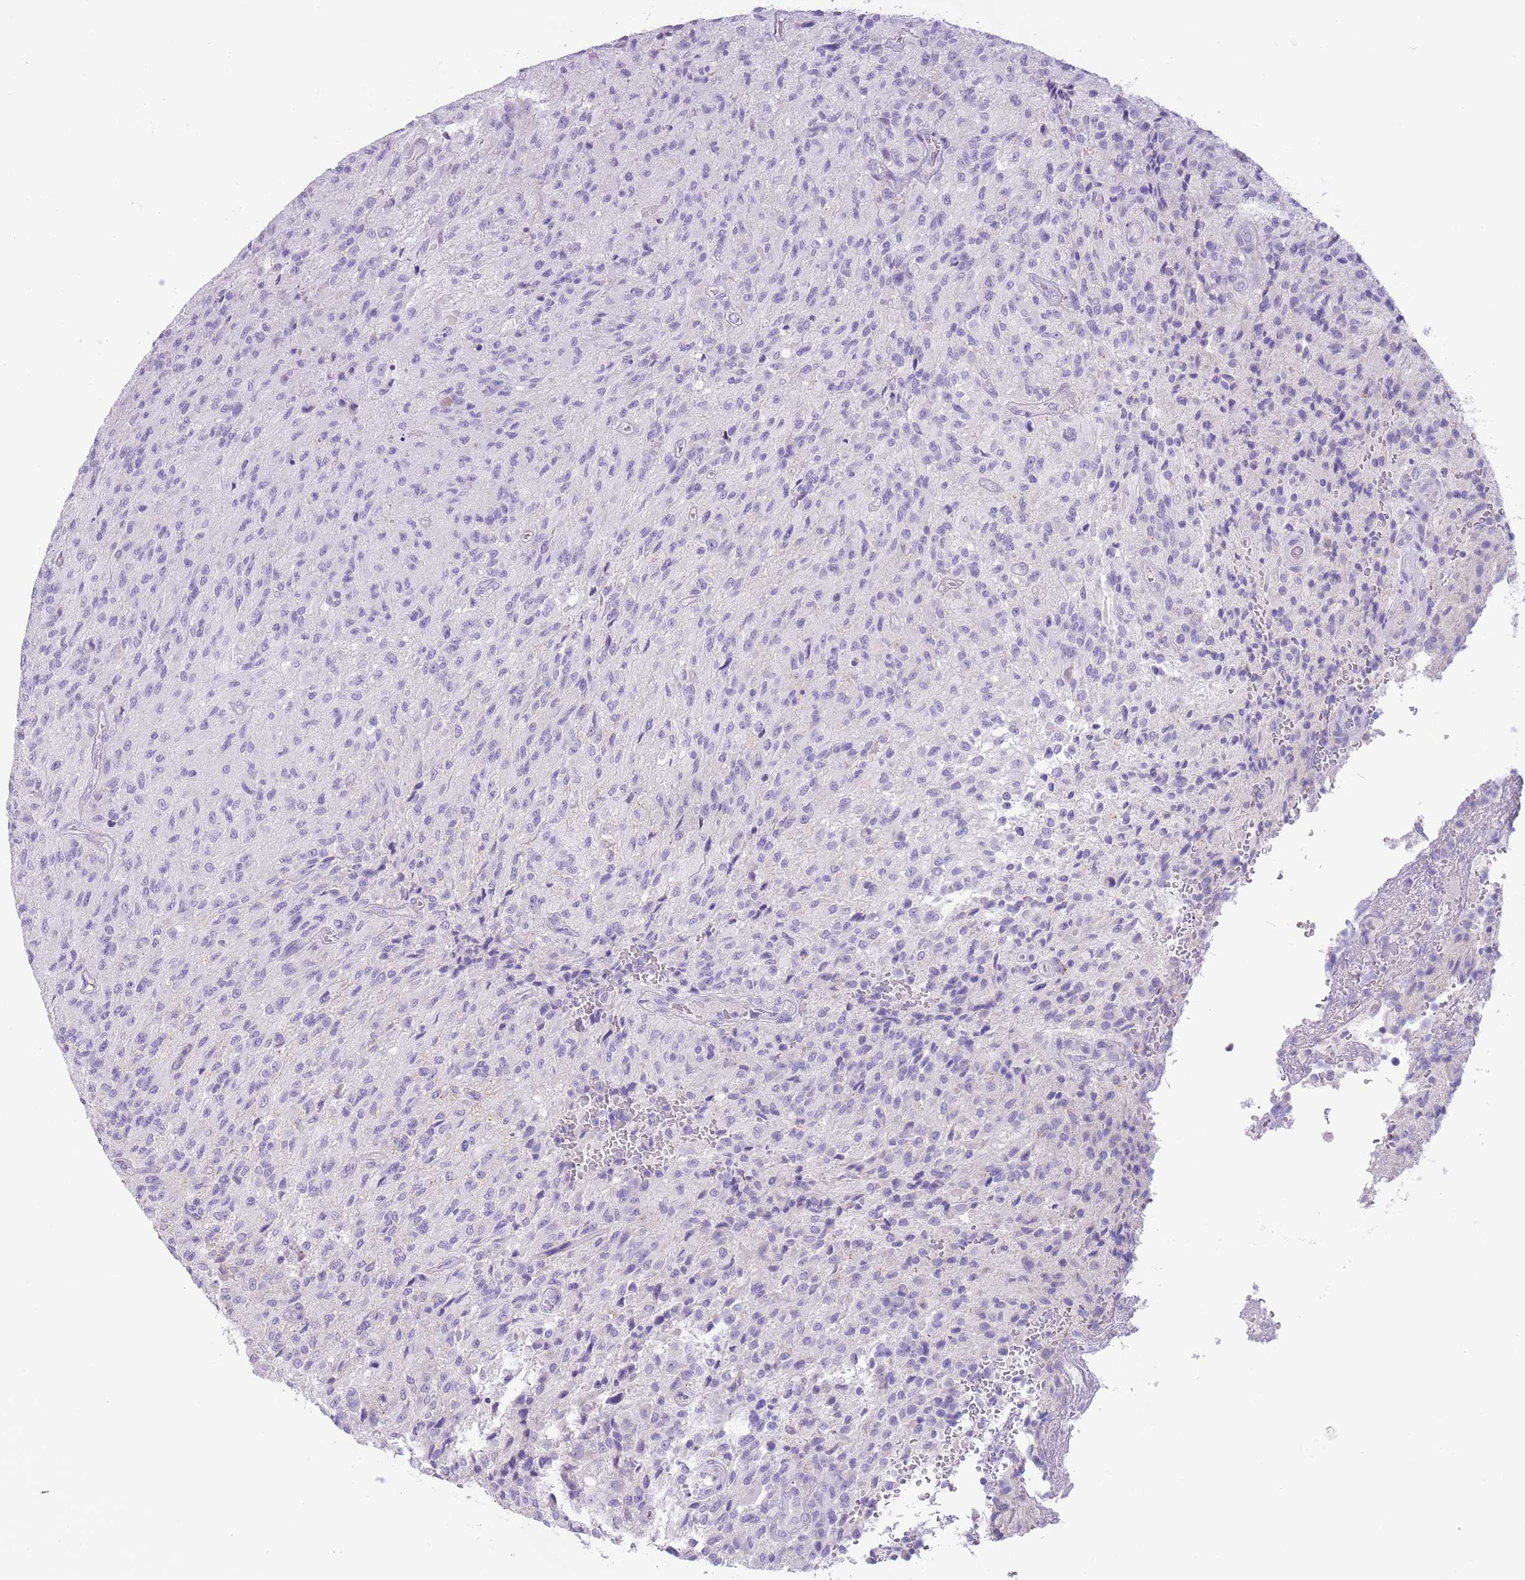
{"staining": {"intensity": "negative", "quantity": "none", "location": "none"}, "tissue": "glioma", "cell_type": "Tumor cells", "image_type": "cancer", "snomed": [{"axis": "morphology", "description": "Normal tissue, NOS"}, {"axis": "morphology", "description": "Glioma, malignant, High grade"}, {"axis": "topography", "description": "Cerebral cortex"}], "caption": "Immunohistochemical staining of human glioma demonstrates no significant staining in tumor cells. The staining was performed using DAB to visualize the protein expression in brown, while the nuclei were stained in blue with hematoxylin (Magnification: 20x).", "gene": "ZNF697", "patient": {"sex": "male", "age": 56}}